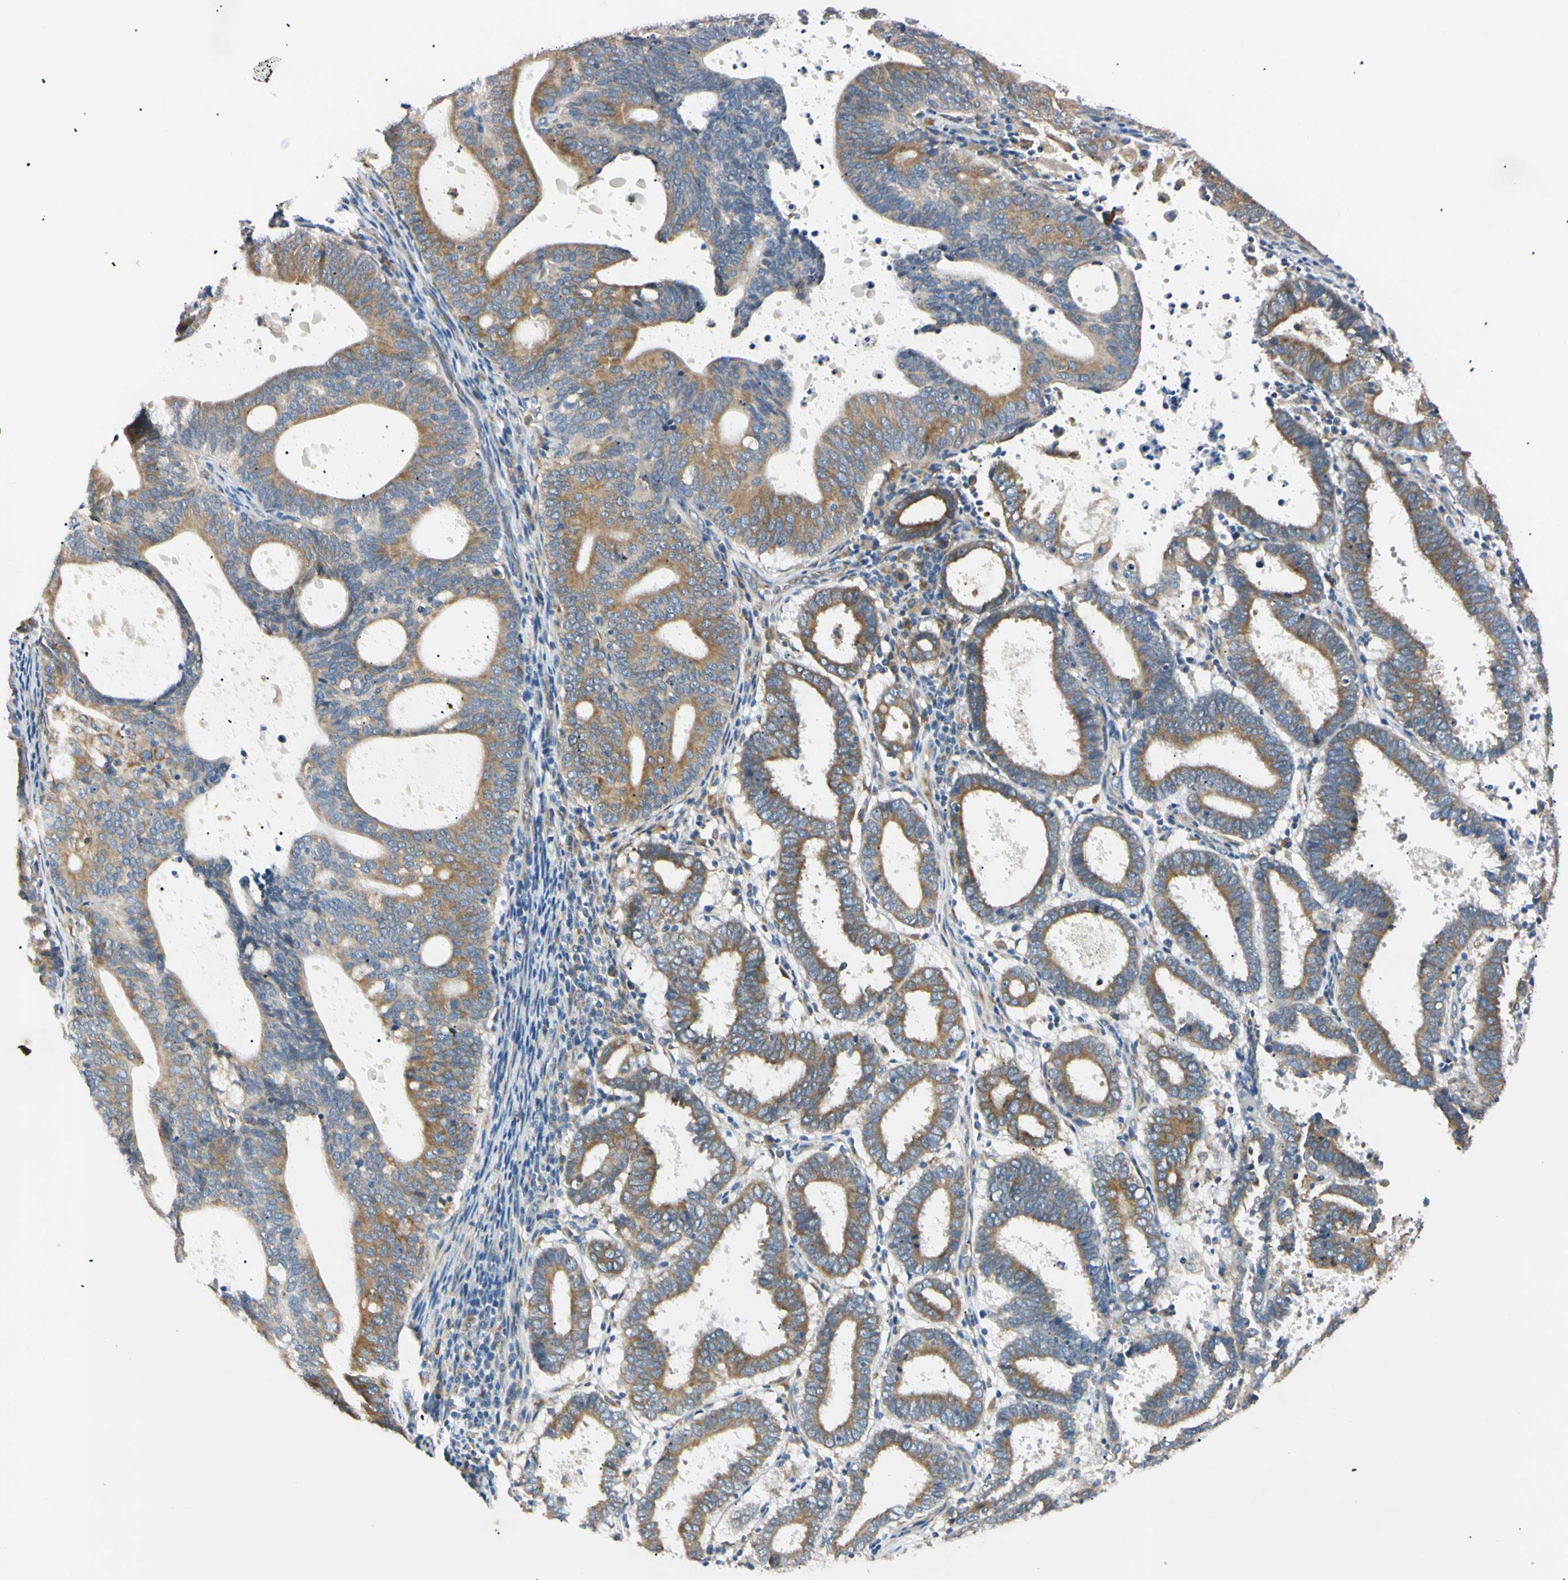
{"staining": {"intensity": "moderate", "quantity": ">75%", "location": "cytoplasmic/membranous"}, "tissue": "endometrial cancer", "cell_type": "Tumor cells", "image_type": "cancer", "snomed": [{"axis": "morphology", "description": "Adenocarcinoma, NOS"}, {"axis": "topography", "description": "Uterus"}], "caption": "A brown stain highlights moderate cytoplasmic/membranous expression of a protein in human adenocarcinoma (endometrial) tumor cells. Using DAB (brown) and hematoxylin (blue) stains, captured at high magnification using brightfield microscopy.", "gene": "DNAJB12", "patient": {"sex": "female", "age": 83}}